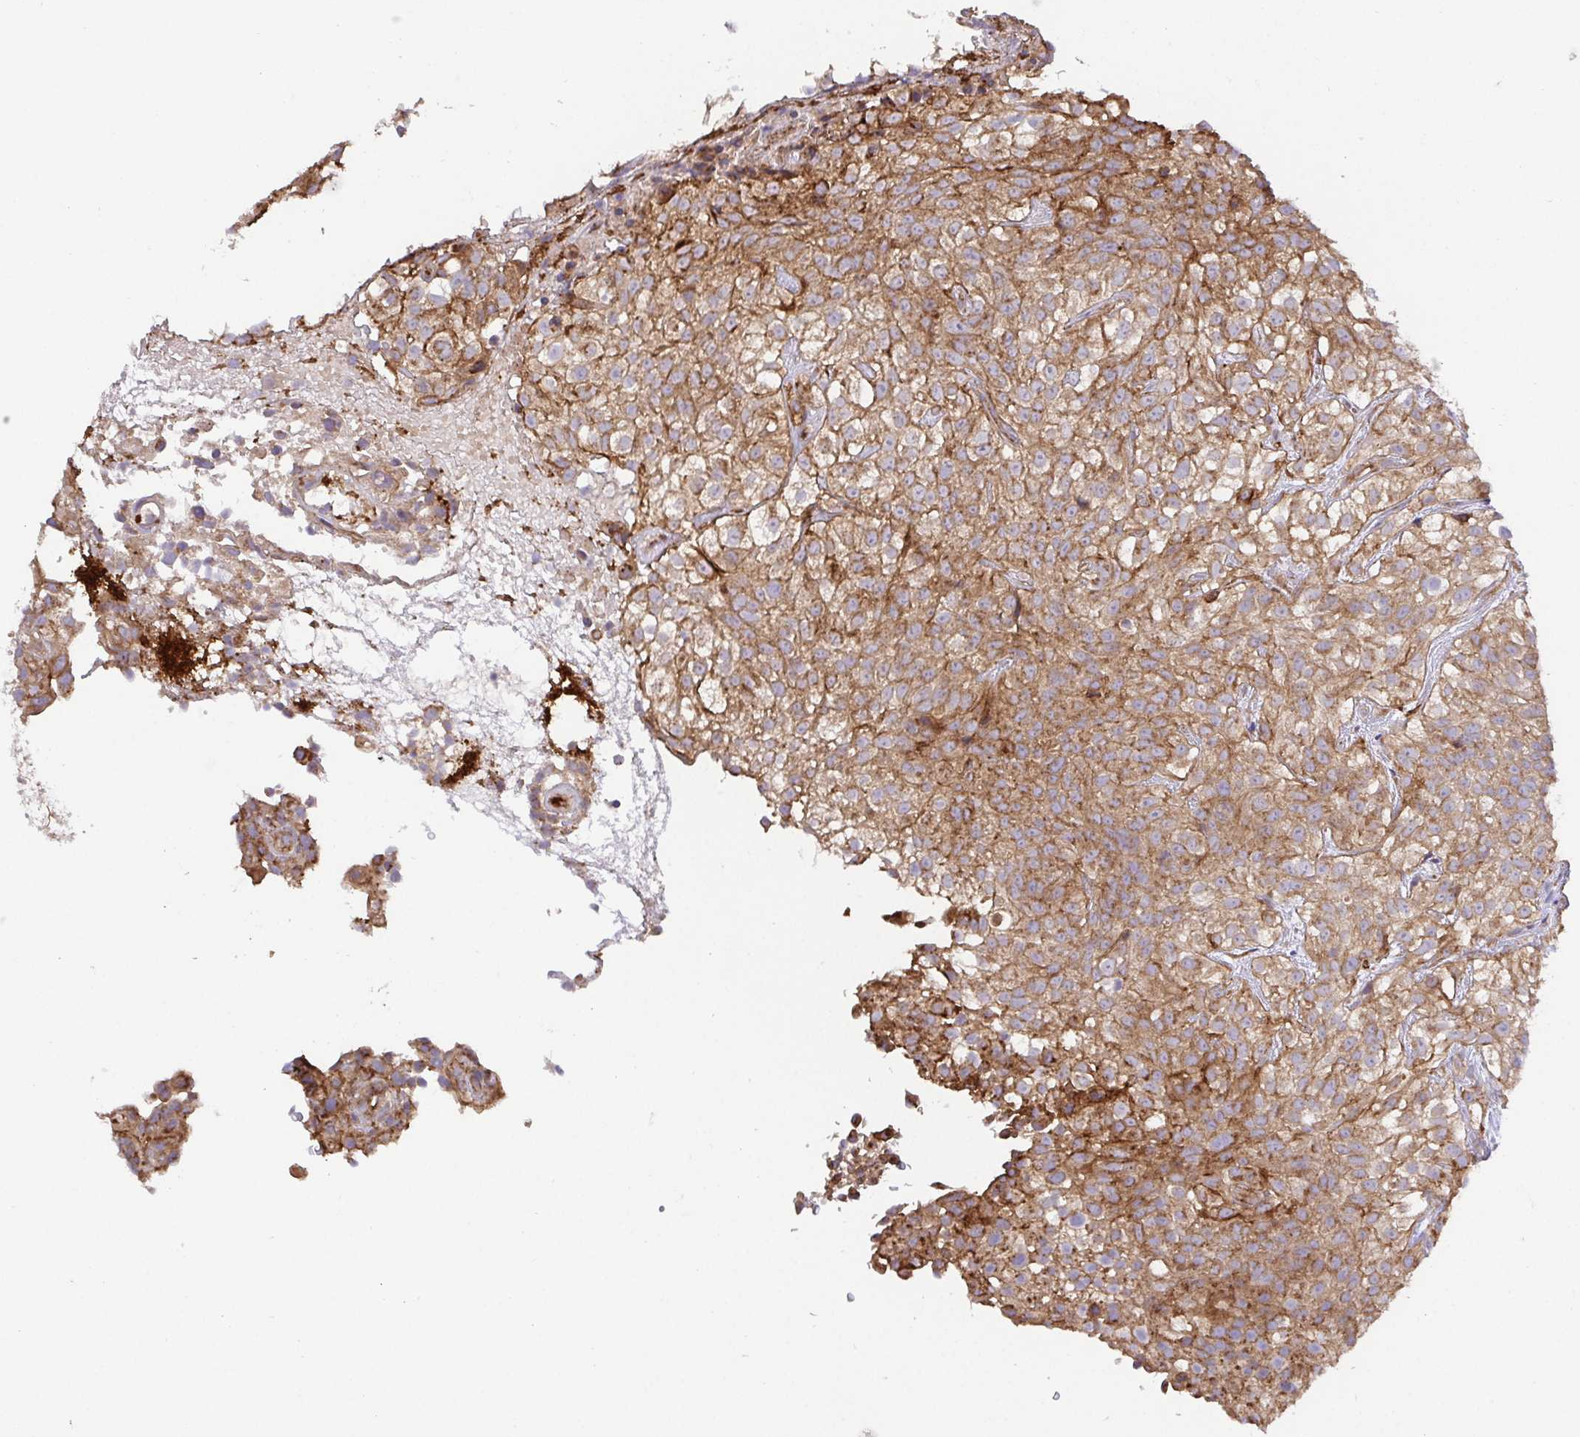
{"staining": {"intensity": "moderate", "quantity": ">75%", "location": "cytoplasmic/membranous"}, "tissue": "urothelial cancer", "cell_type": "Tumor cells", "image_type": "cancer", "snomed": [{"axis": "morphology", "description": "Urothelial carcinoma, High grade"}, {"axis": "topography", "description": "Urinary bladder"}], "caption": "A histopathology image of human high-grade urothelial carcinoma stained for a protein exhibits moderate cytoplasmic/membranous brown staining in tumor cells.", "gene": "TM9SF4", "patient": {"sex": "male", "age": 56}}